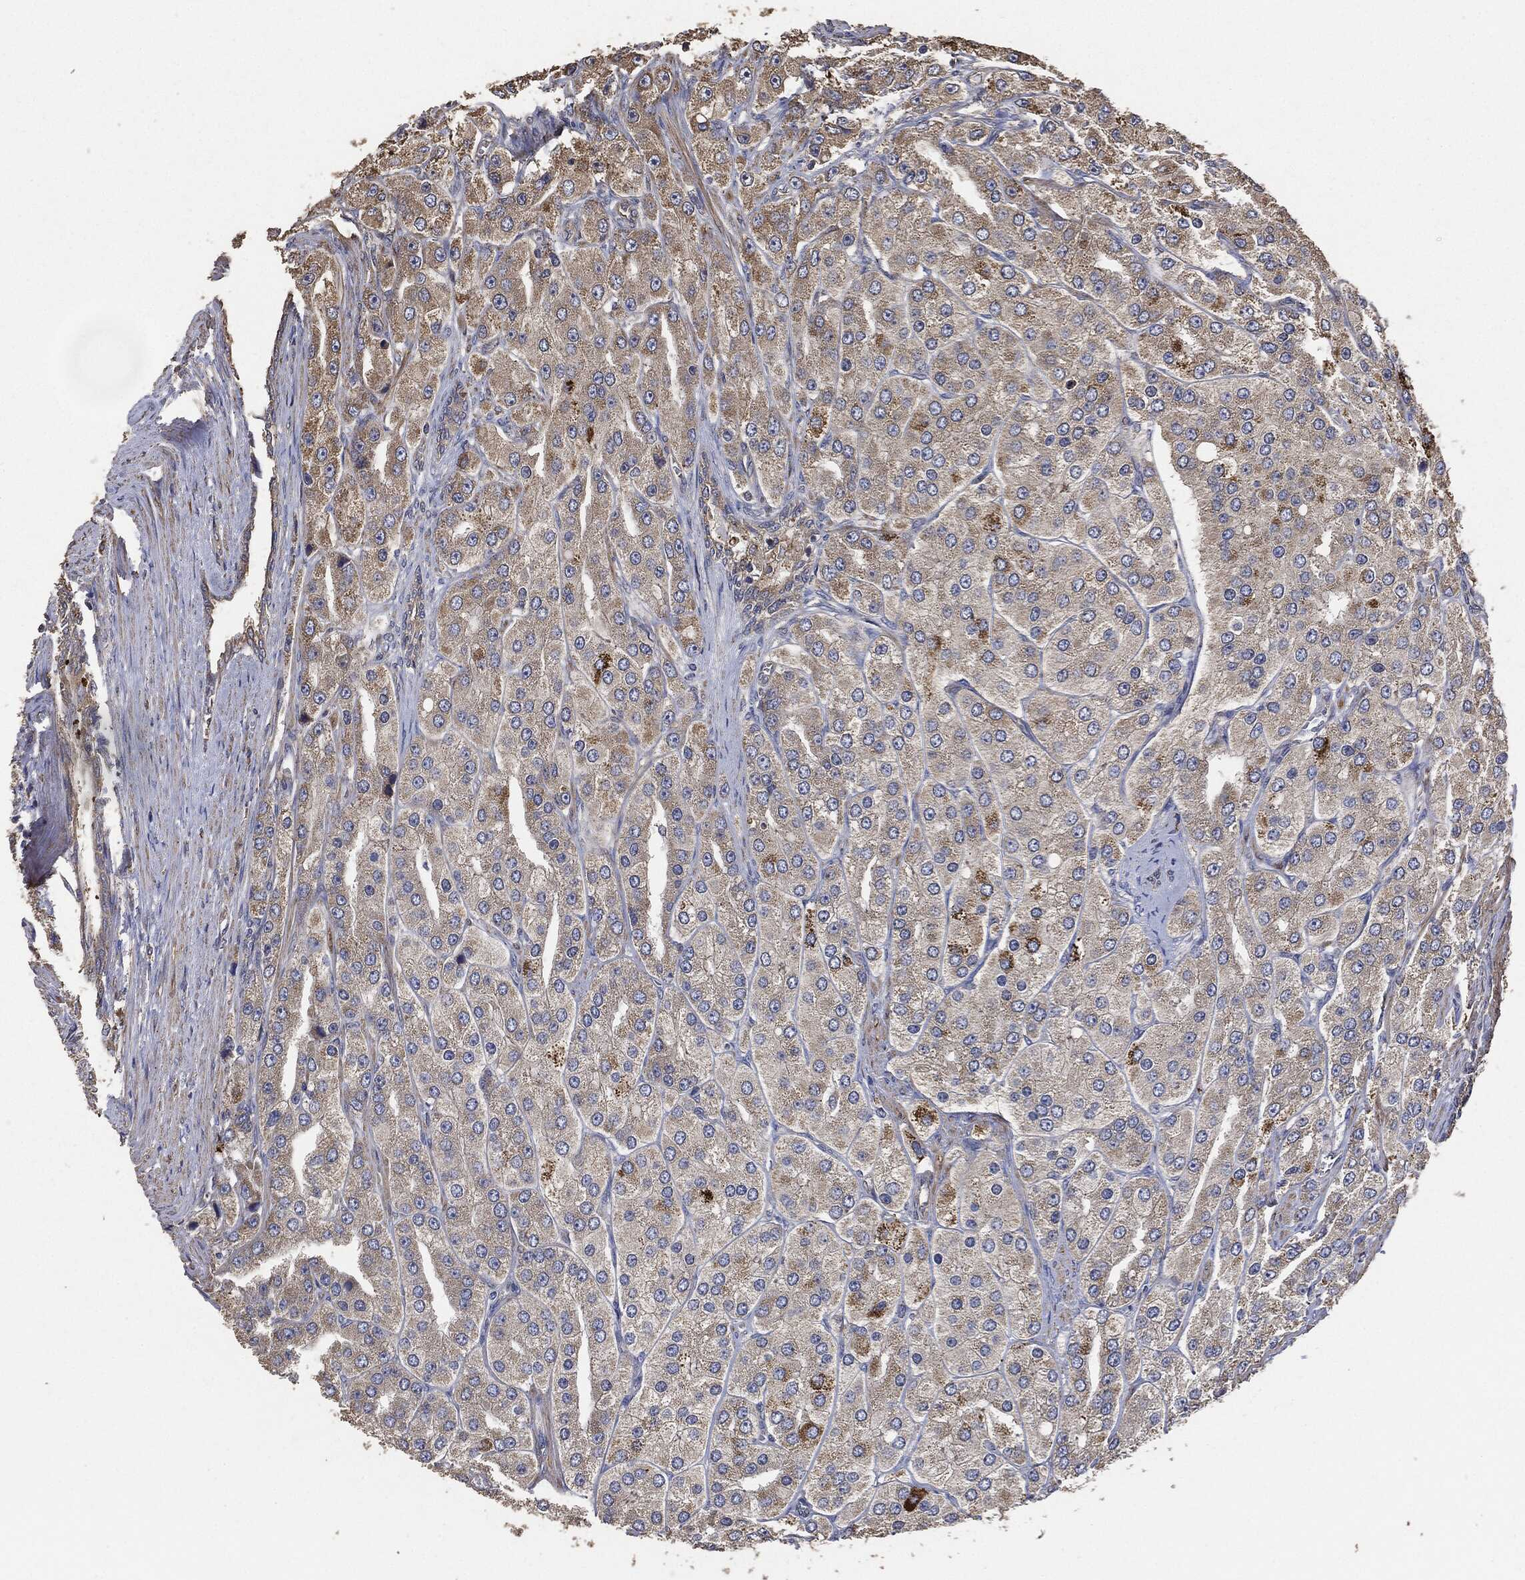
{"staining": {"intensity": "strong", "quantity": "<25%", "location": "cytoplasmic/membranous"}, "tissue": "prostate cancer", "cell_type": "Tumor cells", "image_type": "cancer", "snomed": [{"axis": "morphology", "description": "Adenocarcinoma, Low grade"}, {"axis": "topography", "description": "Prostate"}], "caption": "Human prostate low-grade adenocarcinoma stained with a brown dye shows strong cytoplasmic/membranous positive positivity in approximately <25% of tumor cells.", "gene": "STK3", "patient": {"sex": "male", "age": 69}}